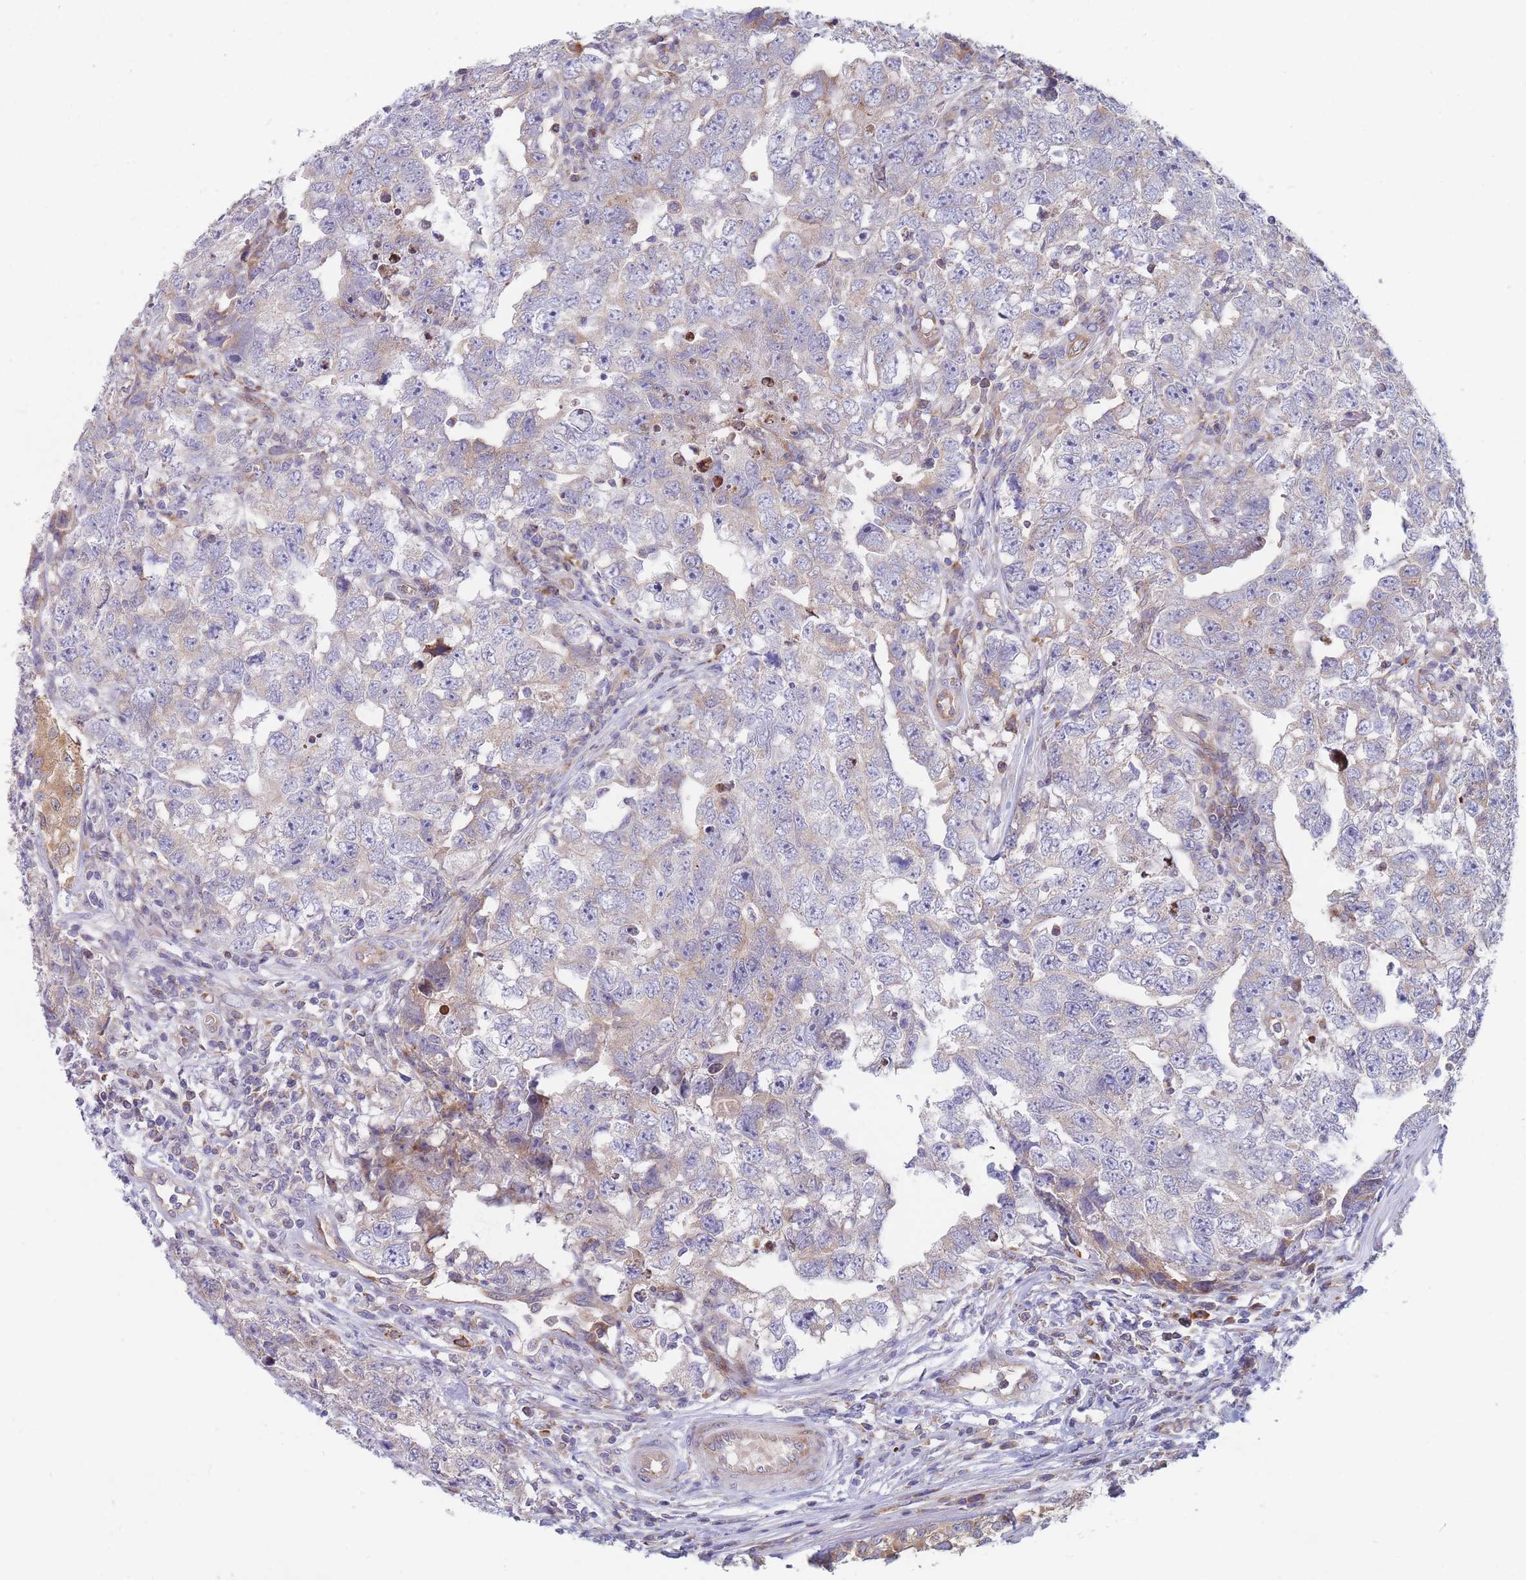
{"staining": {"intensity": "negative", "quantity": "none", "location": "none"}, "tissue": "testis cancer", "cell_type": "Tumor cells", "image_type": "cancer", "snomed": [{"axis": "morphology", "description": "Carcinoma, Embryonal, NOS"}, {"axis": "topography", "description": "Testis"}], "caption": "A high-resolution histopathology image shows immunohistochemistry staining of testis cancer (embryonal carcinoma), which demonstrates no significant staining in tumor cells. (DAB (3,3'-diaminobenzidine) immunohistochemistry with hematoxylin counter stain).", "gene": "TMEM131L", "patient": {"sex": "male", "age": 22}}